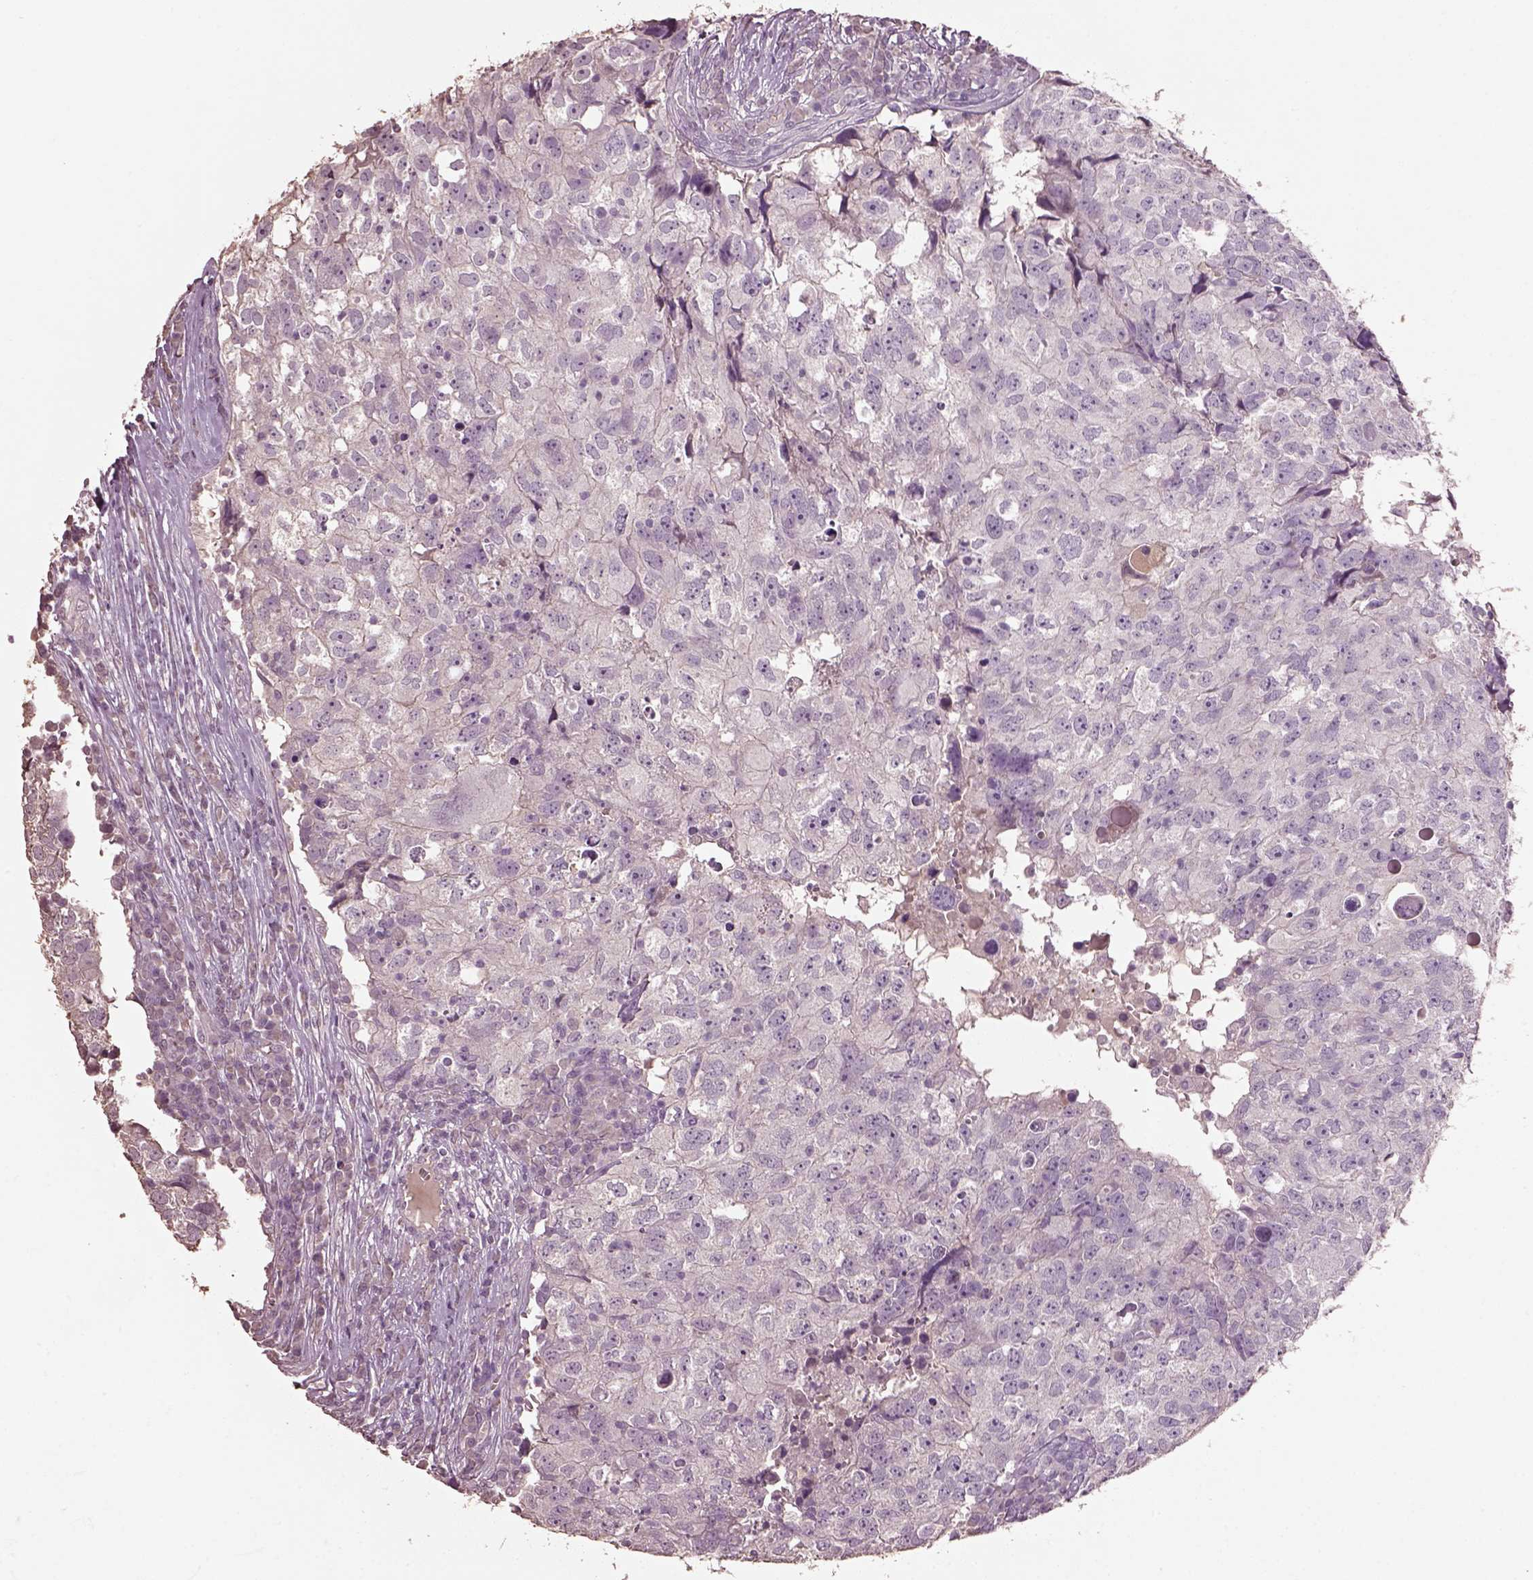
{"staining": {"intensity": "negative", "quantity": "none", "location": "none"}, "tissue": "breast cancer", "cell_type": "Tumor cells", "image_type": "cancer", "snomed": [{"axis": "morphology", "description": "Duct carcinoma"}, {"axis": "topography", "description": "Breast"}], "caption": "An image of breast cancer (infiltrating ductal carcinoma) stained for a protein shows no brown staining in tumor cells.", "gene": "KCNIP3", "patient": {"sex": "female", "age": 30}}